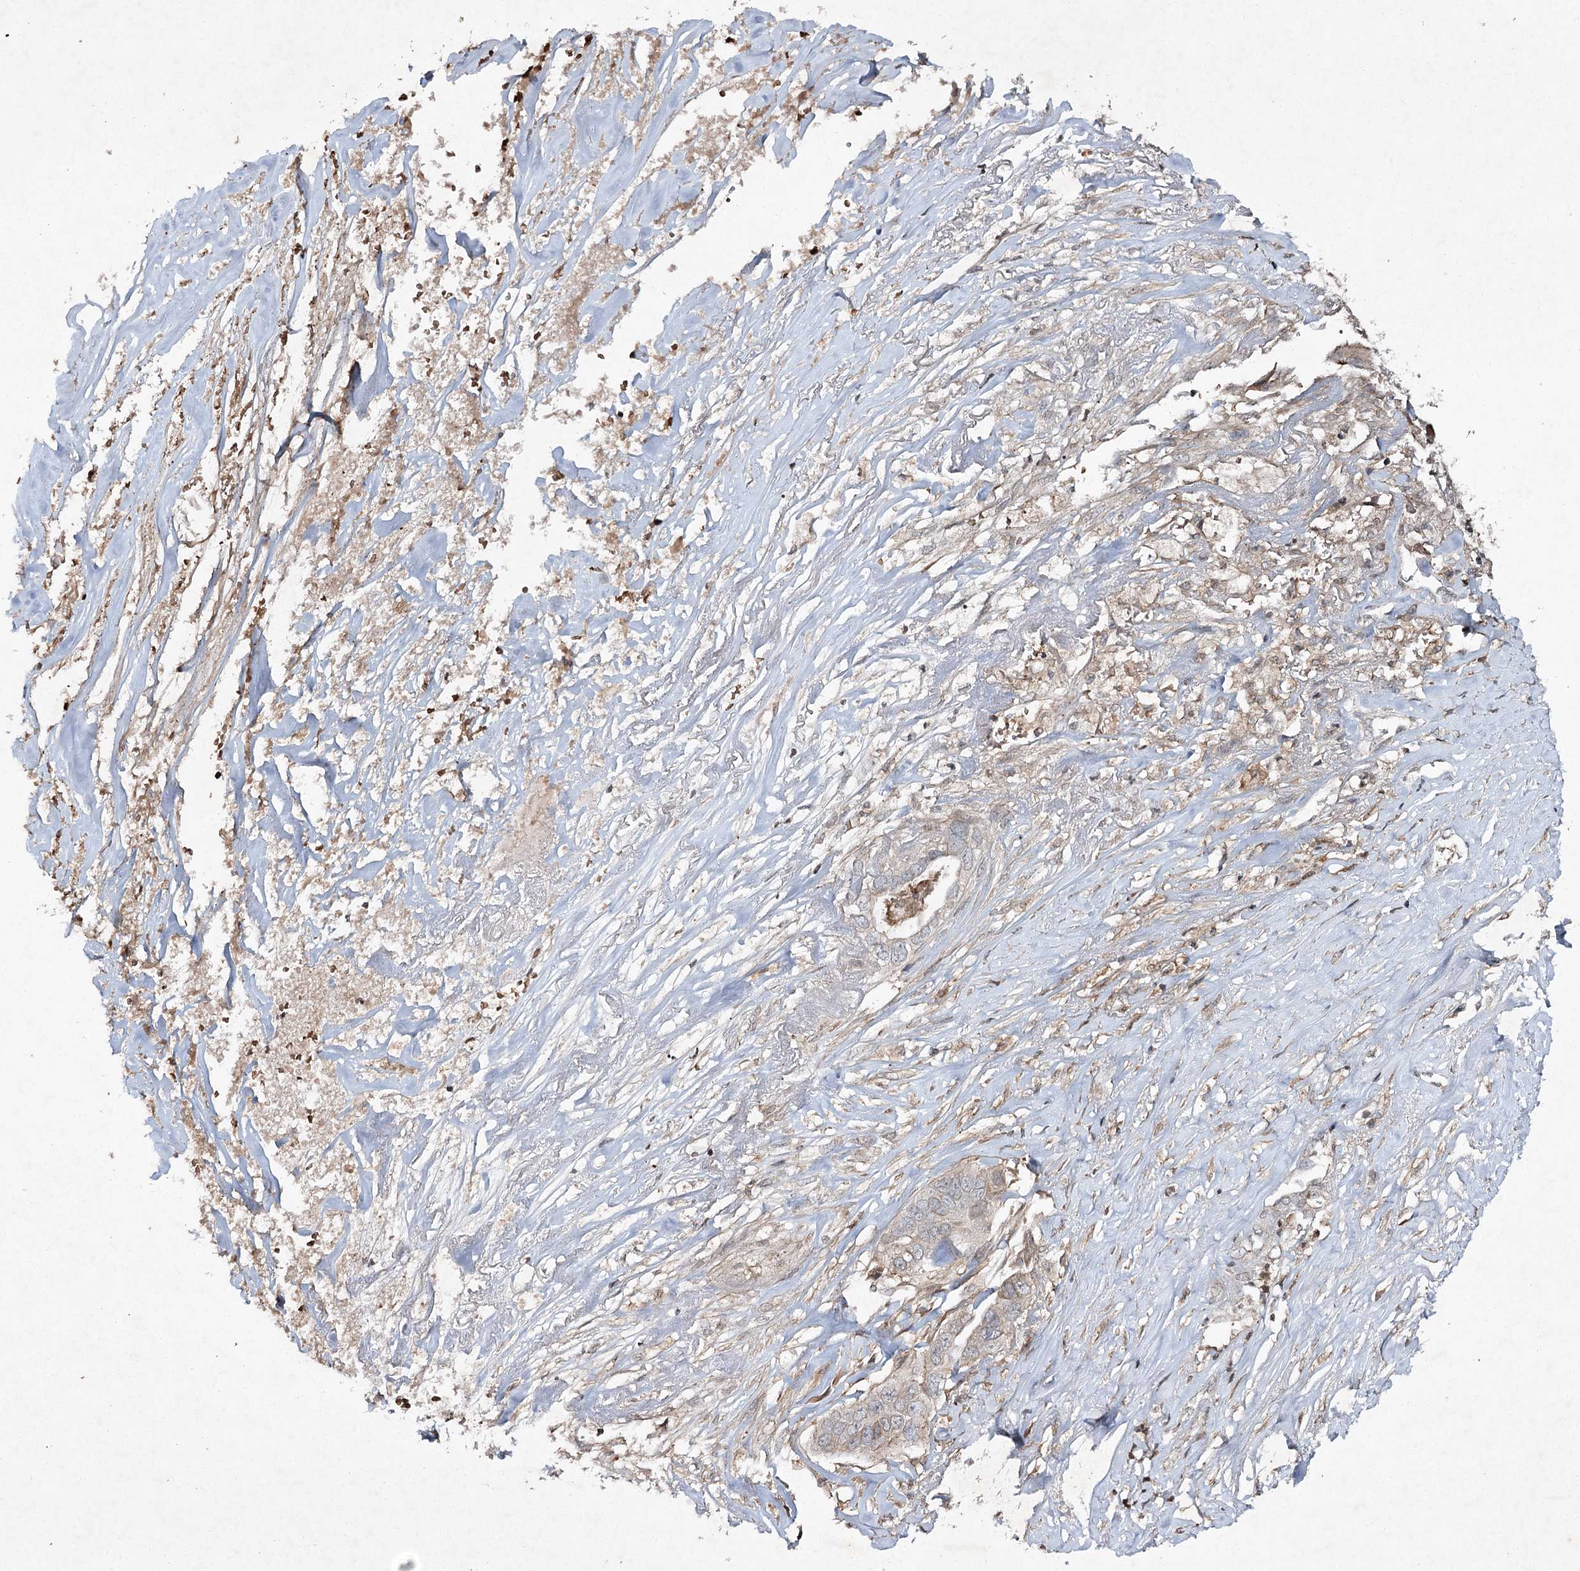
{"staining": {"intensity": "negative", "quantity": "none", "location": "none"}, "tissue": "liver cancer", "cell_type": "Tumor cells", "image_type": "cancer", "snomed": [{"axis": "morphology", "description": "Cholangiocarcinoma"}, {"axis": "topography", "description": "Liver"}], "caption": "Liver cholangiocarcinoma was stained to show a protein in brown. There is no significant positivity in tumor cells.", "gene": "CYP2B6", "patient": {"sex": "female", "age": 79}}